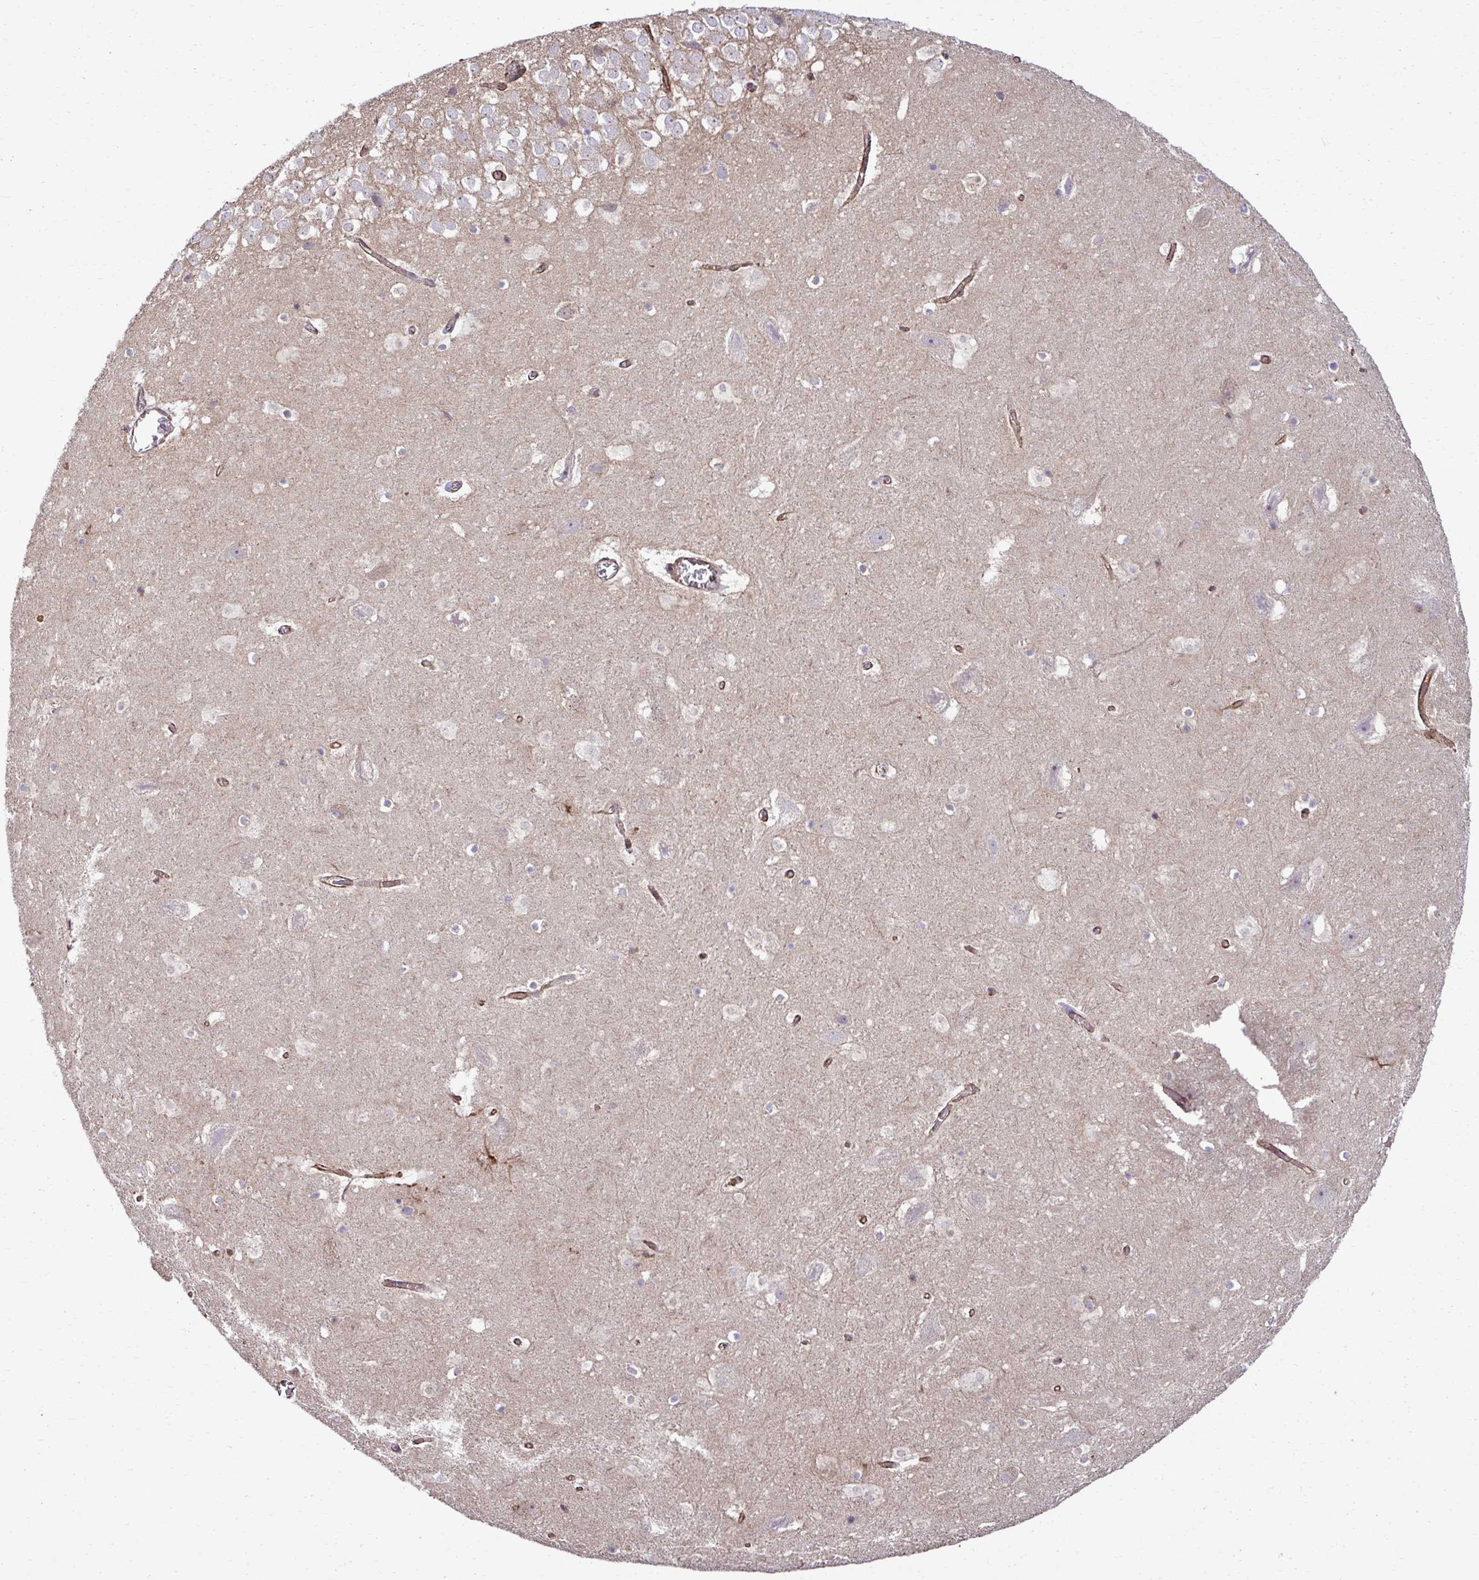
{"staining": {"intensity": "weak", "quantity": "<25%", "location": "cytoplasmic/membranous"}, "tissue": "hippocampus", "cell_type": "Glial cells", "image_type": "normal", "snomed": [{"axis": "morphology", "description": "Normal tissue, NOS"}, {"axis": "topography", "description": "Hippocampus"}], "caption": "DAB immunohistochemical staining of benign hippocampus reveals no significant positivity in glial cells. The staining is performed using DAB brown chromogen with nuclei counter-stained in using hematoxylin.", "gene": "TRIM52", "patient": {"sex": "female", "age": 42}}